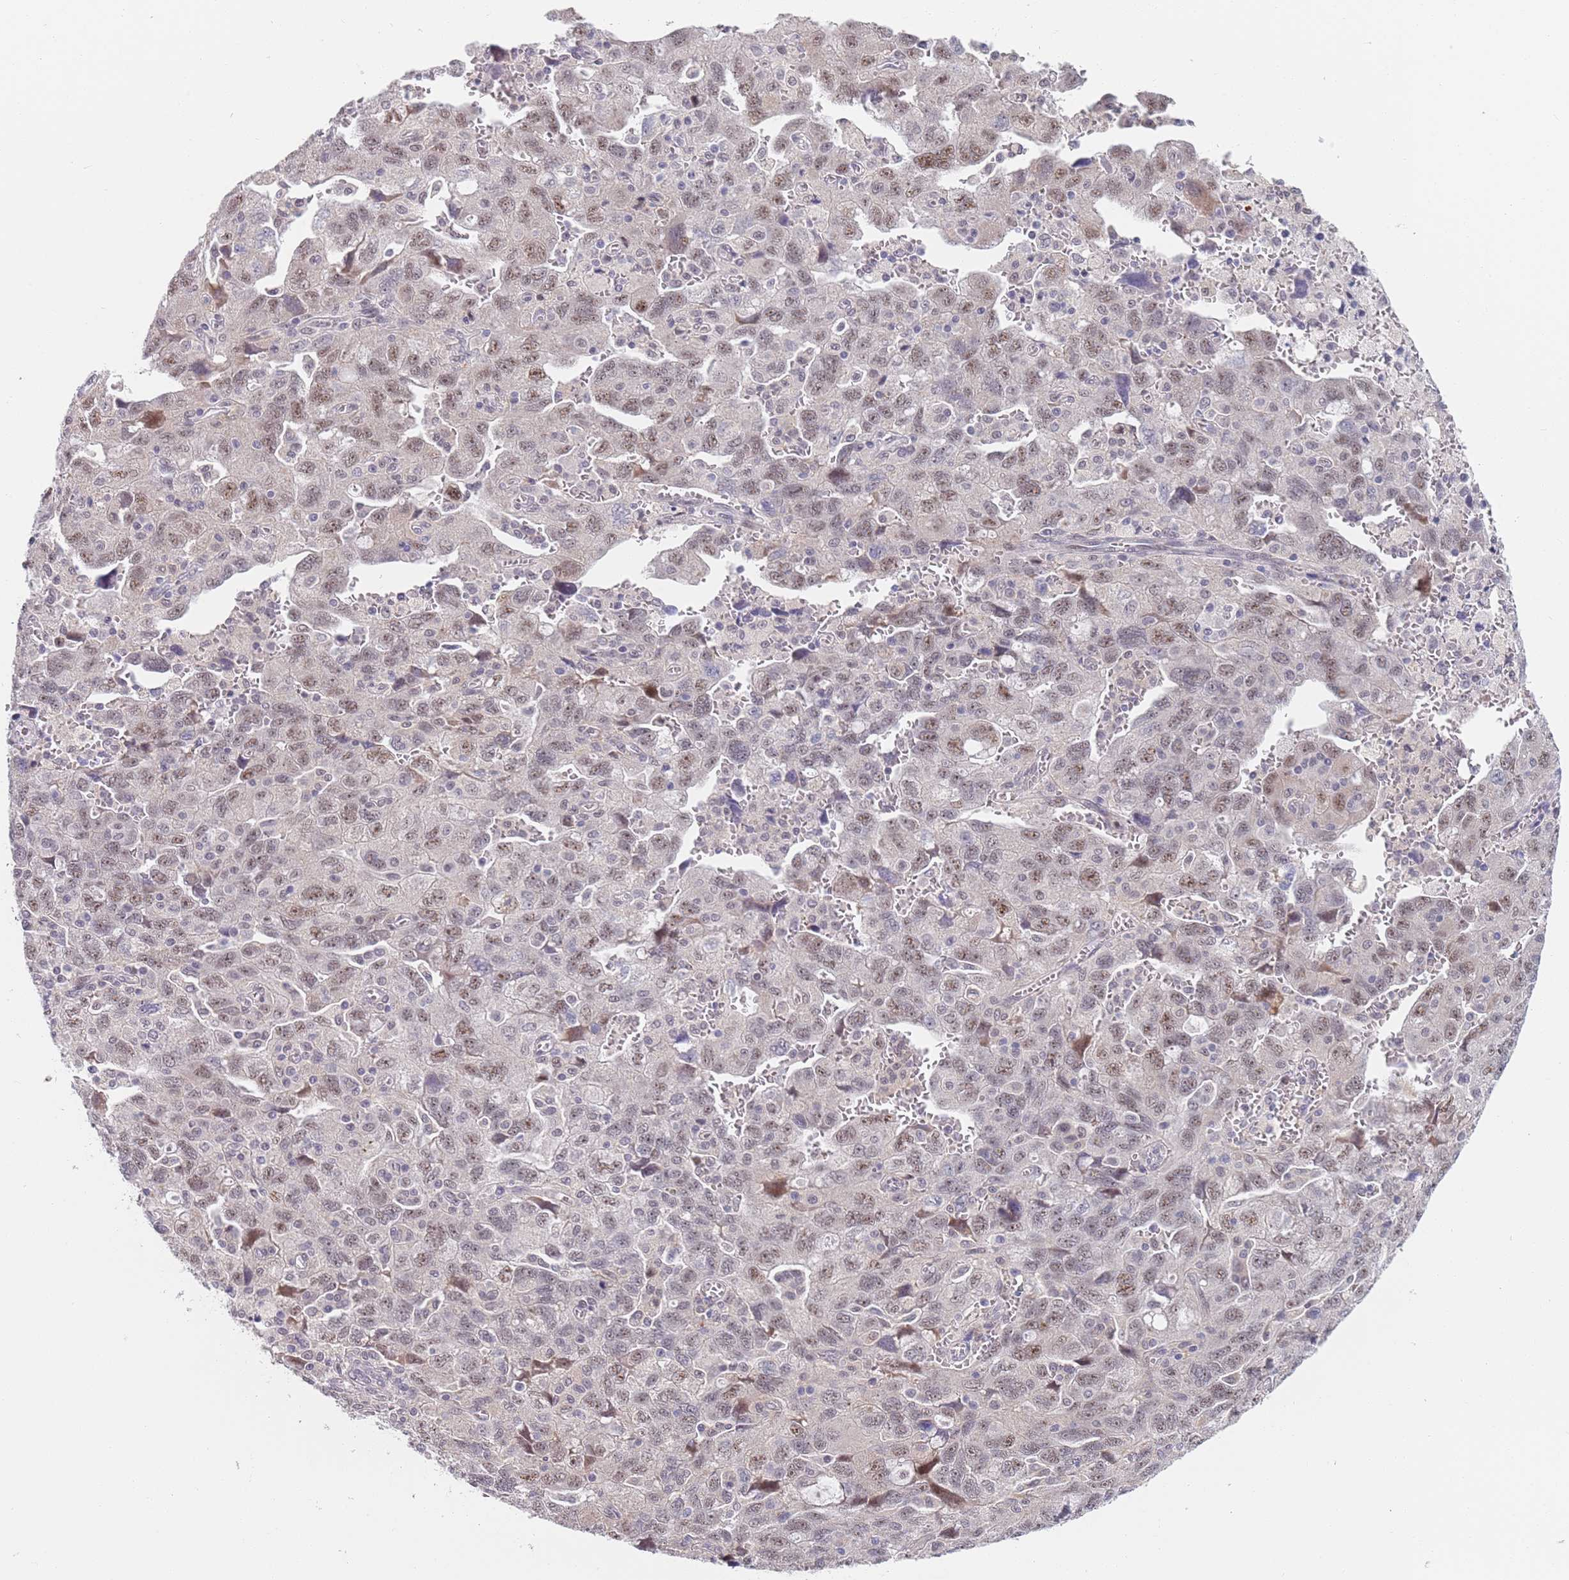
{"staining": {"intensity": "moderate", "quantity": "25%-75%", "location": "nuclear"}, "tissue": "ovarian cancer", "cell_type": "Tumor cells", "image_type": "cancer", "snomed": [{"axis": "morphology", "description": "Carcinoma, NOS"}, {"axis": "morphology", "description": "Cystadenocarcinoma, serous, NOS"}, {"axis": "topography", "description": "Ovary"}], "caption": "Serous cystadenocarcinoma (ovarian) was stained to show a protein in brown. There is medium levels of moderate nuclear positivity in approximately 25%-75% of tumor cells.", "gene": "PLCL2", "patient": {"sex": "female", "age": 69}}